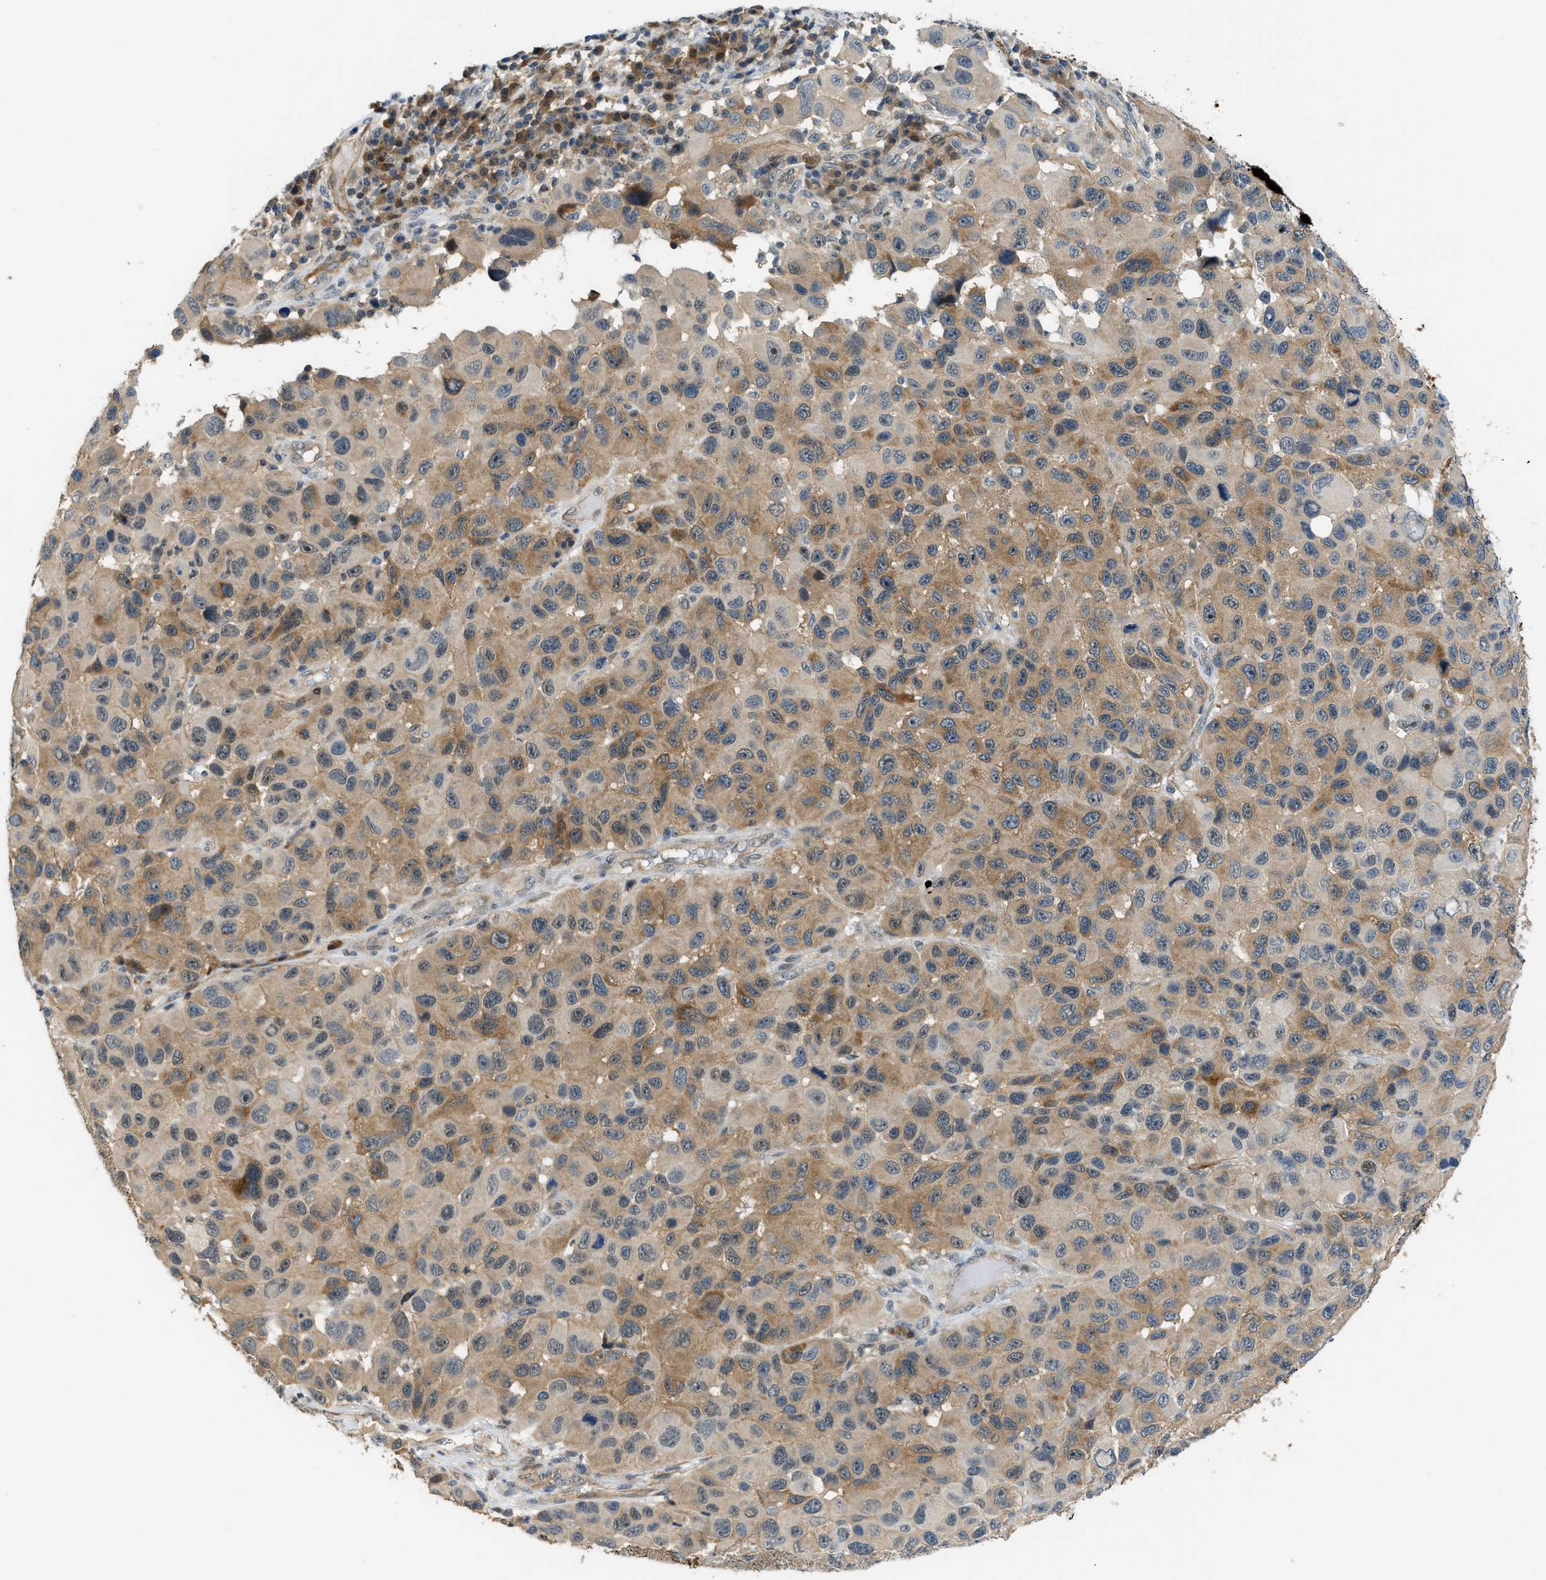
{"staining": {"intensity": "moderate", "quantity": ">75%", "location": "cytoplasmic/membranous"}, "tissue": "melanoma", "cell_type": "Tumor cells", "image_type": "cancer", "snomed": [{"axis": "morphology", "description": "Malignant melanoma, NOS"}, {"axis": "topography", "description": "Skin"}], "caption": "Malignant melanoma stained with DAB (3,3'-diaminobenzidine) IHC reveals medium levels of moderate cytoplasmic/membranous staining in about >75% of tumor cells.", "gene": "TRAK2", "patient": {"sex": "male", "age": 53}}